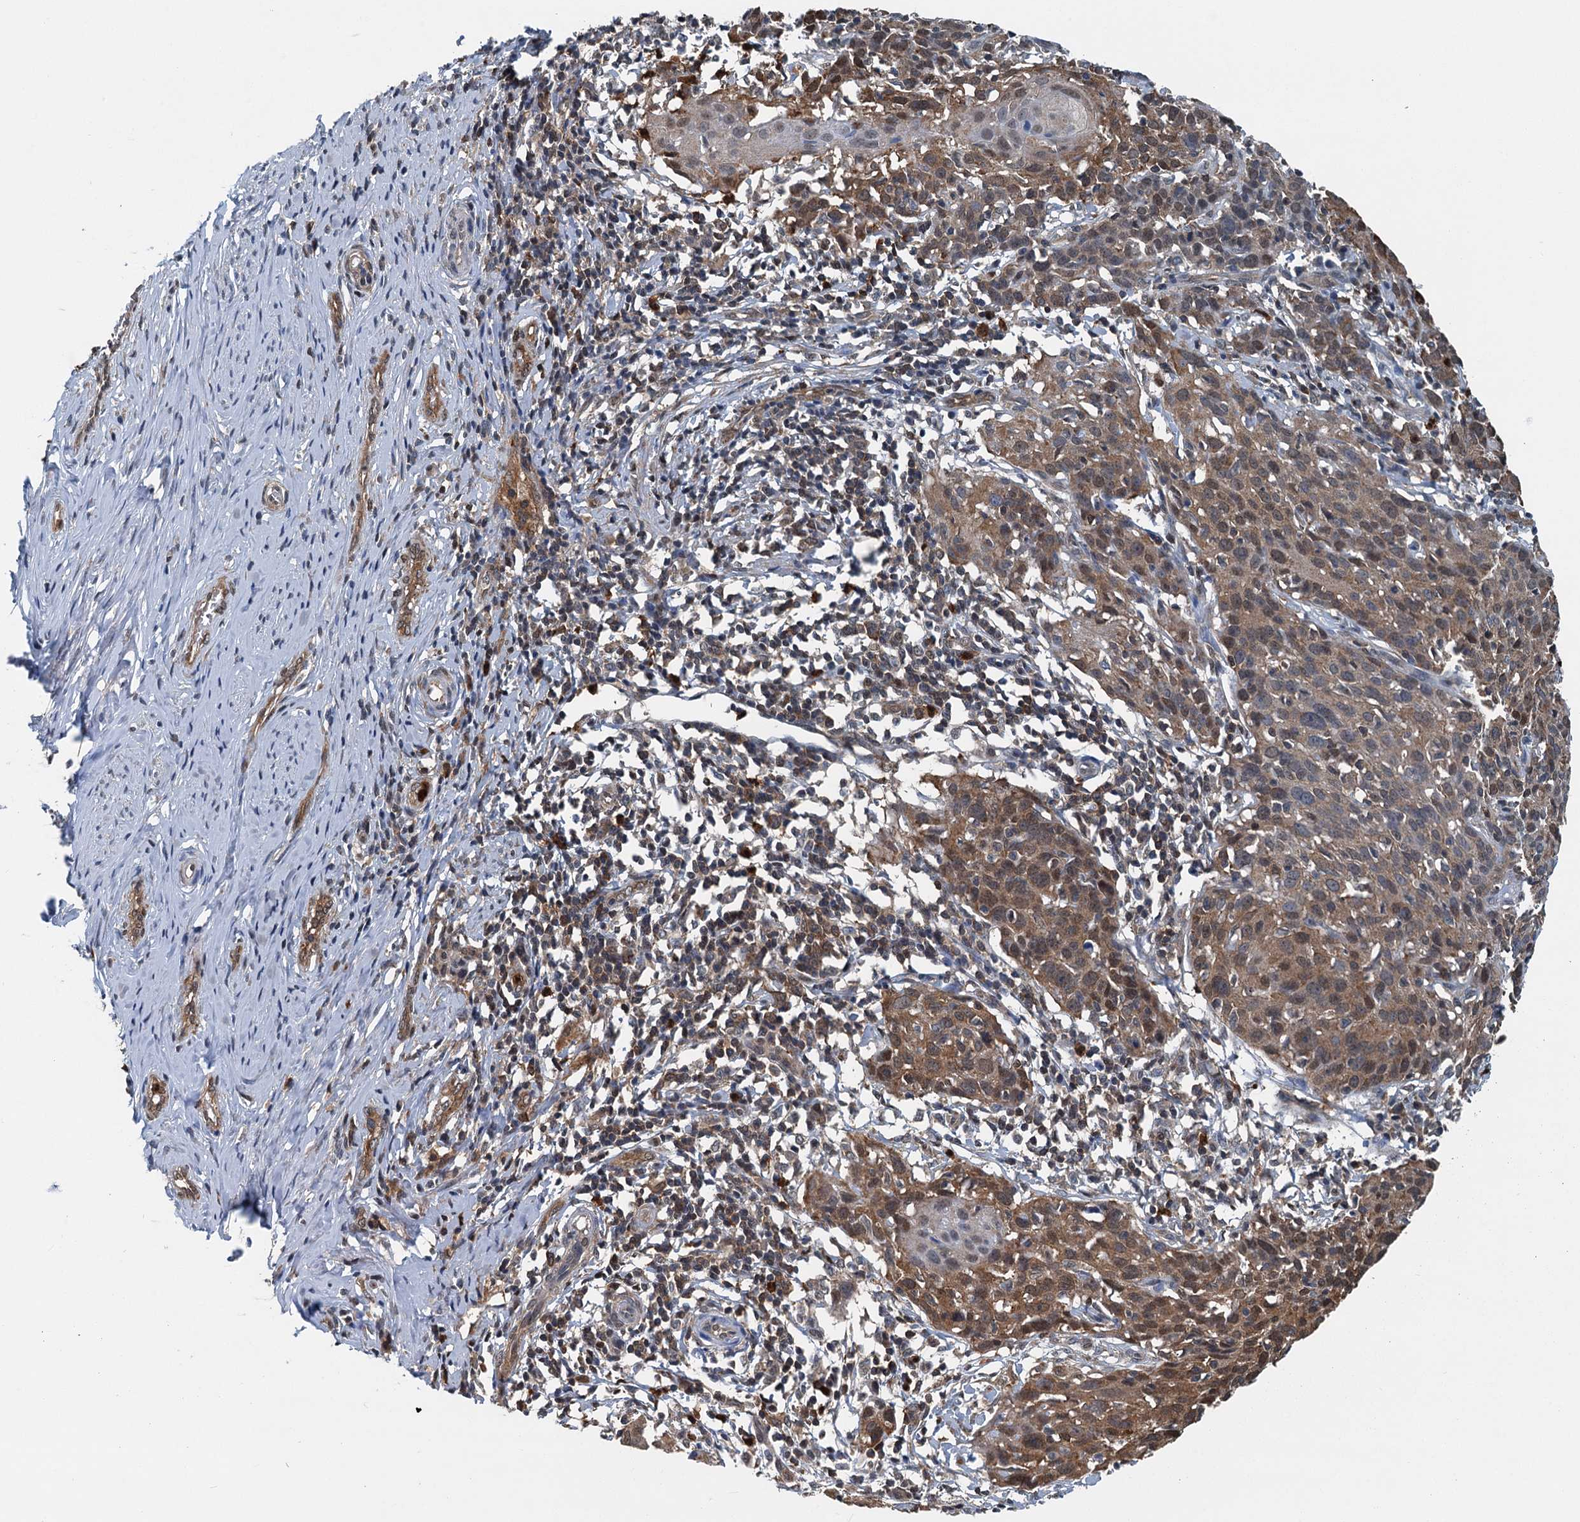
{"staining": {"intensity": "moderate", "quantity": ">75%", "location": "cytoplasmic/membranous,nuclear"}, "tissue": "cervical cancer", "cell_type": "Tumor cells", "image_type": "cancer", "snomed": [{"axis": "morphology", "description": "Squamous cell carcinoma, NOS"}, {"axis": "topography", "description": "Cervix"}], "caption": "This photomicrograph shows immunohistochemistry (IHC) staining of cervical cancer (squamous cell carcinoma), with medium moderate cytoplasmic/membranous and nuclear positivity in about >75% of tumor cells.", "gene": "GPI", "patient": {"sex": "female", "age": 50}}